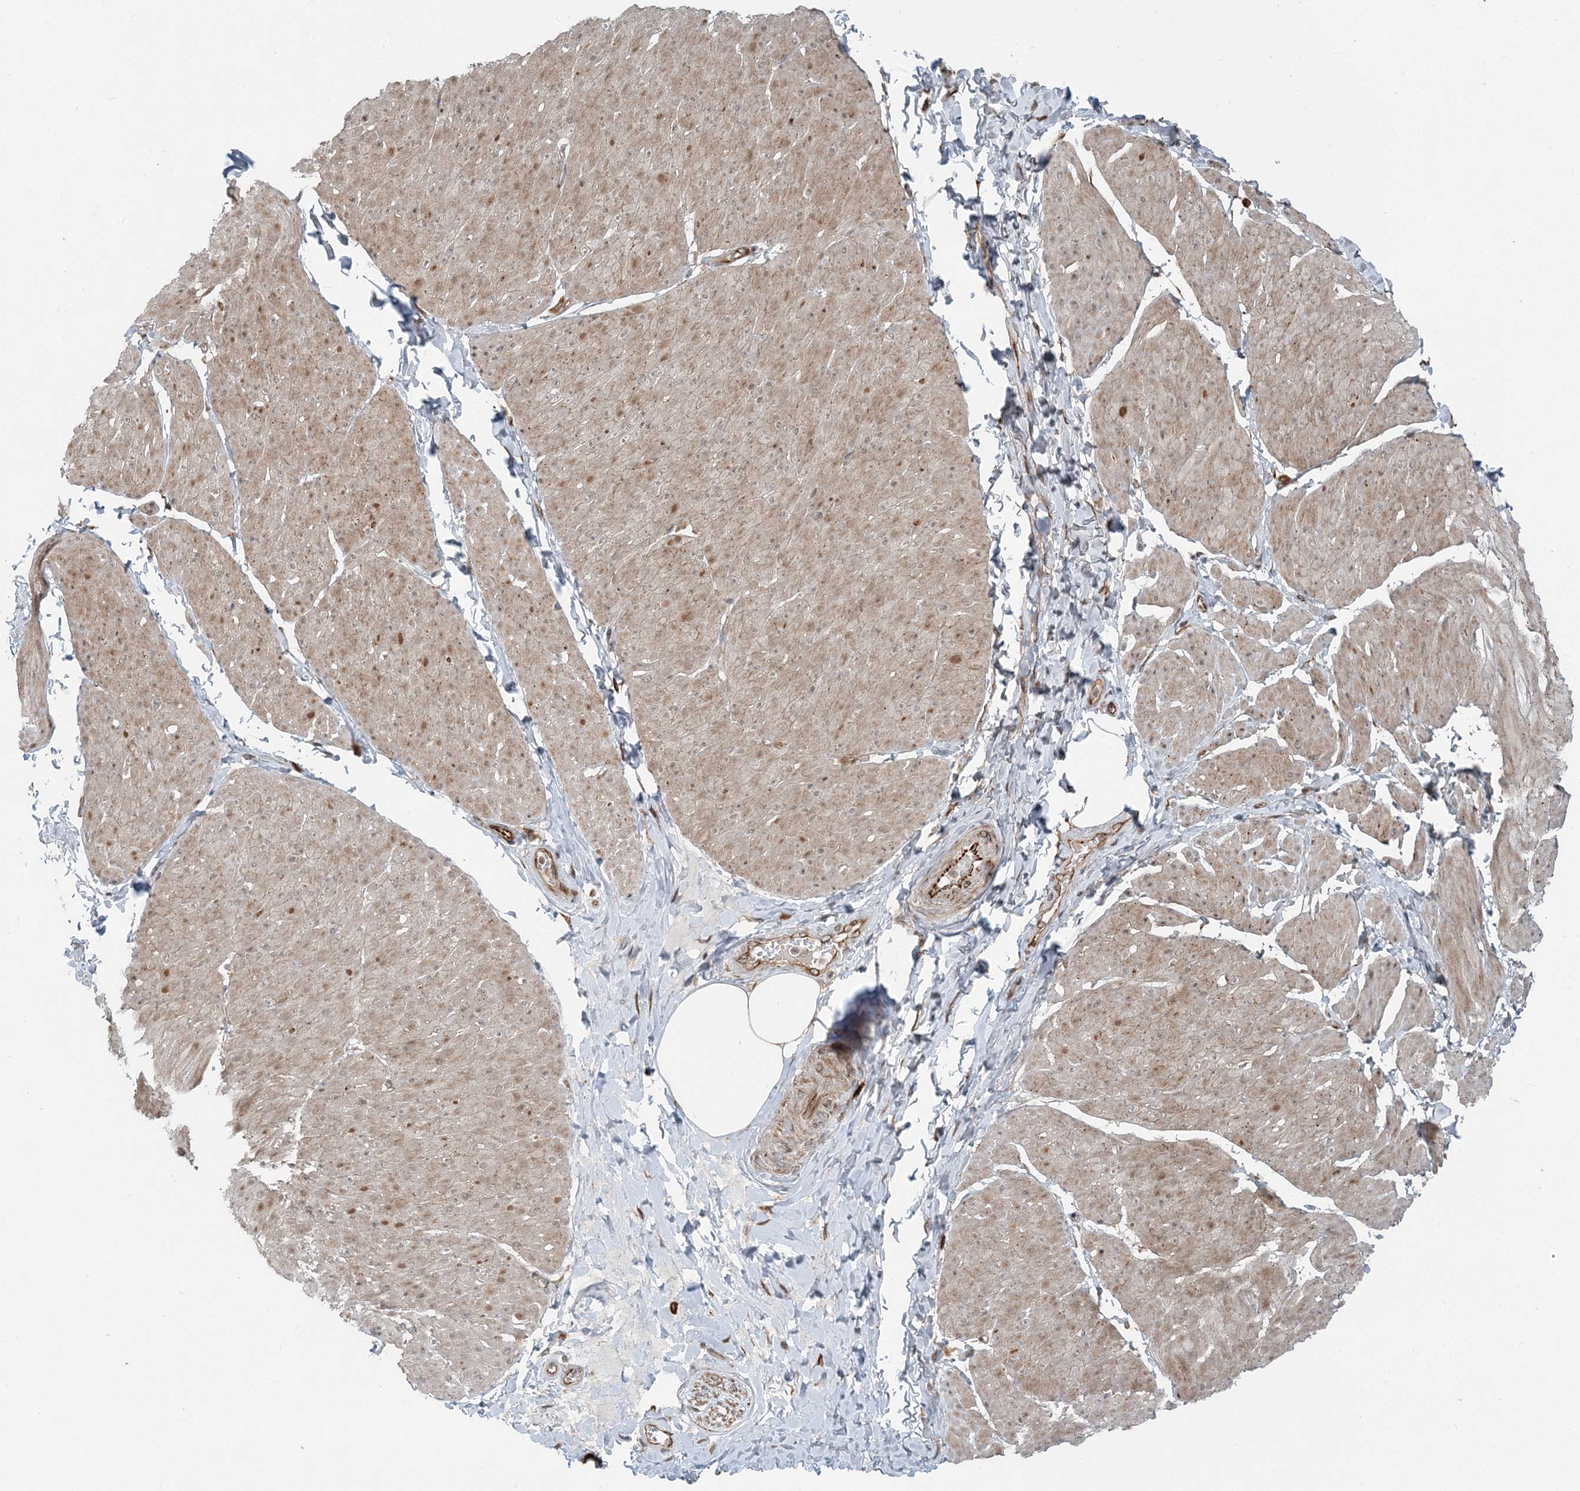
{"staining": {"intensity": "weak", "quantity": ">75%", "location": "cytoplasmic/membranous"}, "tissue": "smooth muscle", "cell_type": "Smooth muscle cells", "image_type": "normal", "snomed": [{"axis": "morphology", "description": "Urothelial carcinoma, High grade"}, {"axis": "topography", "description": "Urinary bladder"}], "caption": "A low amount of weak cytoplasmic/membranous staining is appreciated in about >75% of smooth muscle cells in benign smooth muscle. The protein of interest is stained brown, and the nuclei are stained in blue (DAB IHC with brightfield microscopy, high magnification).", "gene": "EDEM2", "patient": {"sex": "male", "age": 46}}